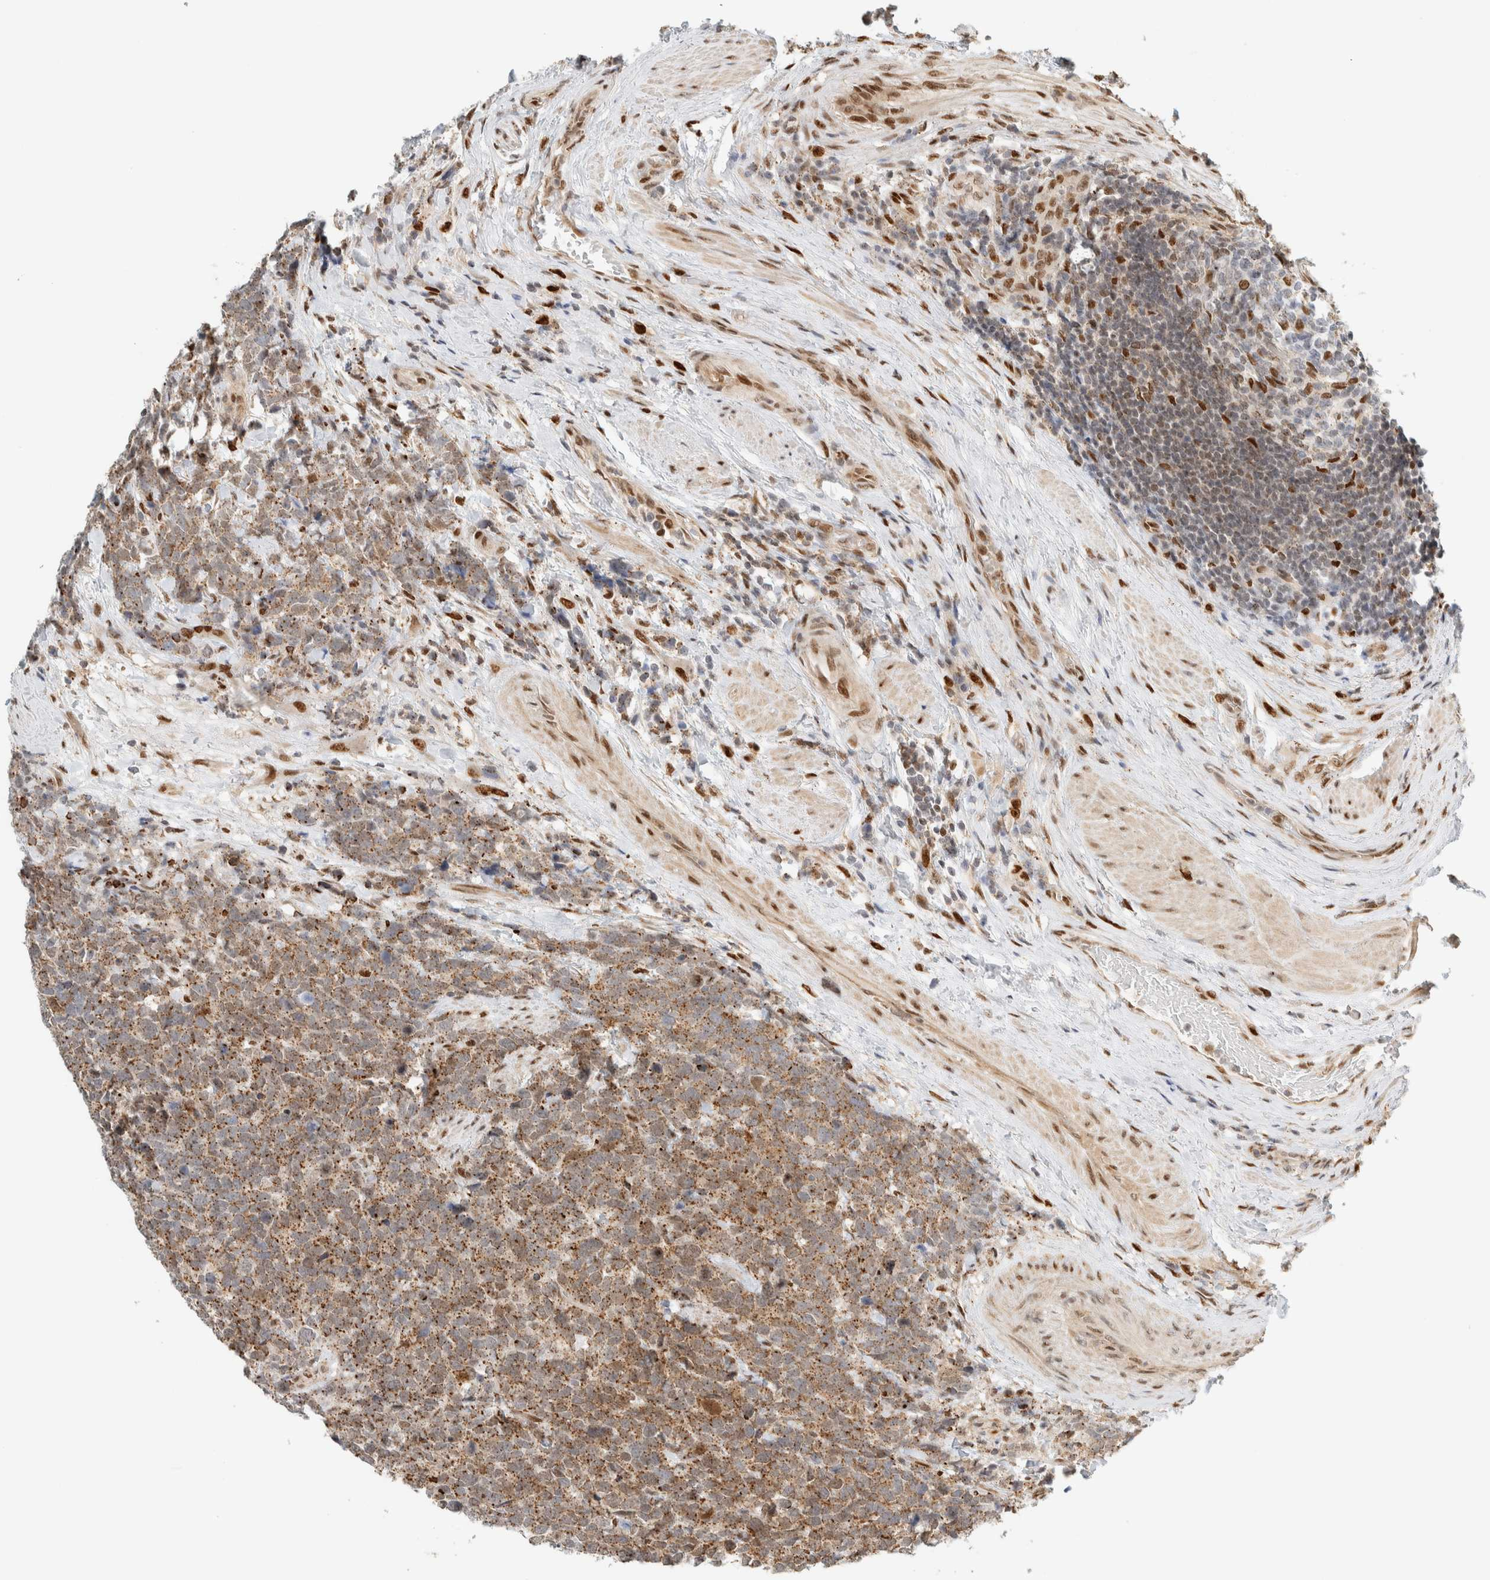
{"staining": {"intensity": "moderate", "quantity": ">75%", "location": "cytoplasmic/membranous"}, "tissue": "urothelial cancer", "cell_type": "Tumor cells", "image_type": "cancer", "snomed": [{"axis": "morphology", "description": "Urothelial carcinoma, High grade"}, {"axis": "topography", "description": "Urinary bladder"}], "caption": "The micrograph shows a brown stain indicating the presence of a protein in the cytoplasmic/membranous of tumor cells in urothelial cancer. (brown staining indicates protein expression, while blue staining denotes nuclei).", "gene": "TFE3", "patient": {"sex": "female", "age": 82}}